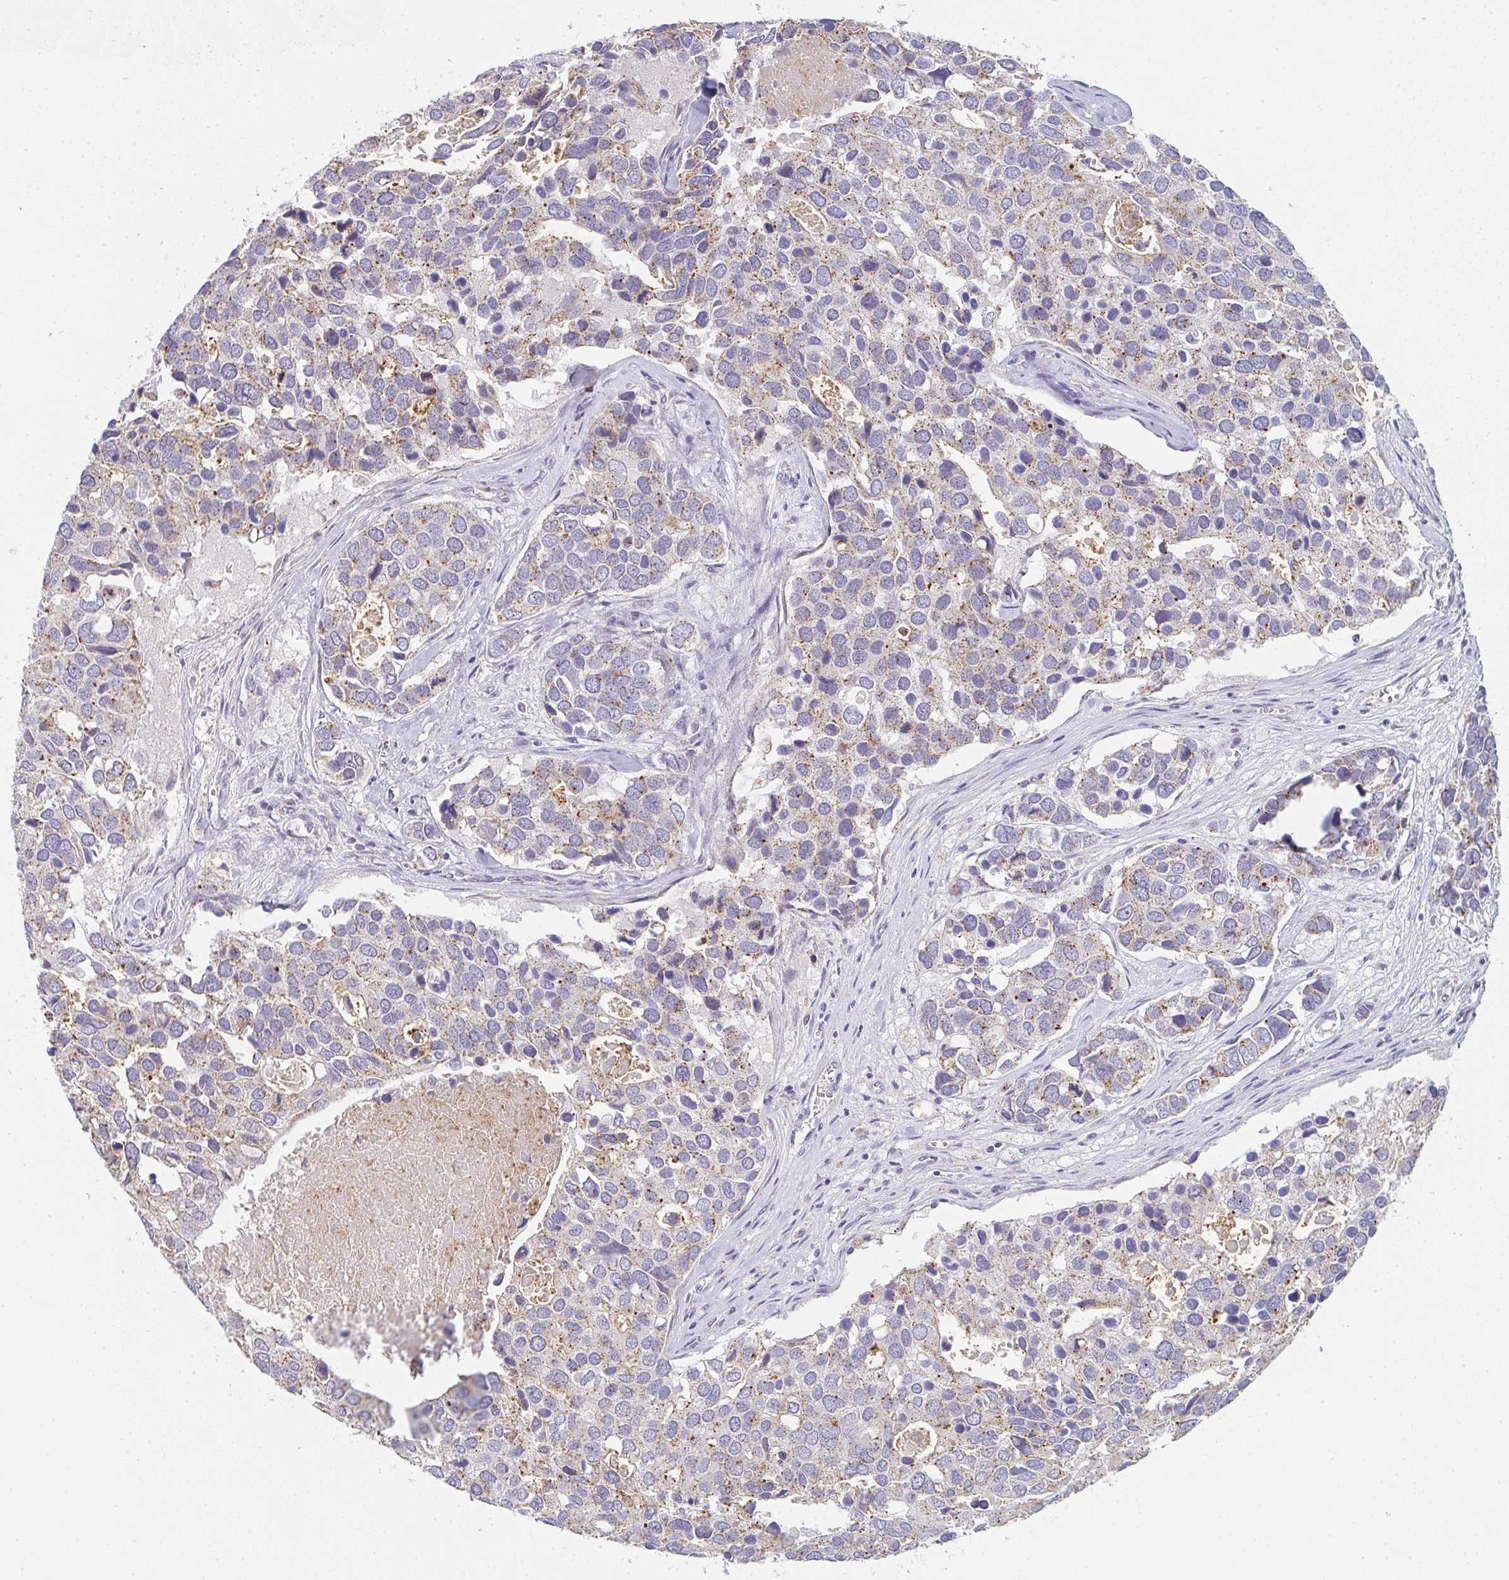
{"staining": {"intensity": "weak", "quantity": "25%-75%", "location": "cytoplasmic/membranous"}, "tissue": "breast cancer", "cell_type": "Tumor cells", "image_type": "cancer", "snomed": [{"axis": "morphology", "description": "Duct carcinoma"}, {"axis": "topography", "description": "Breast"}], "caption": "Human breast cancer (invasive ductal carcinoma) stained with a protein marker displays weak staining in tumor cells.", "gene": "CHMP5", "patient": {"sex": "female", "age": 83}}